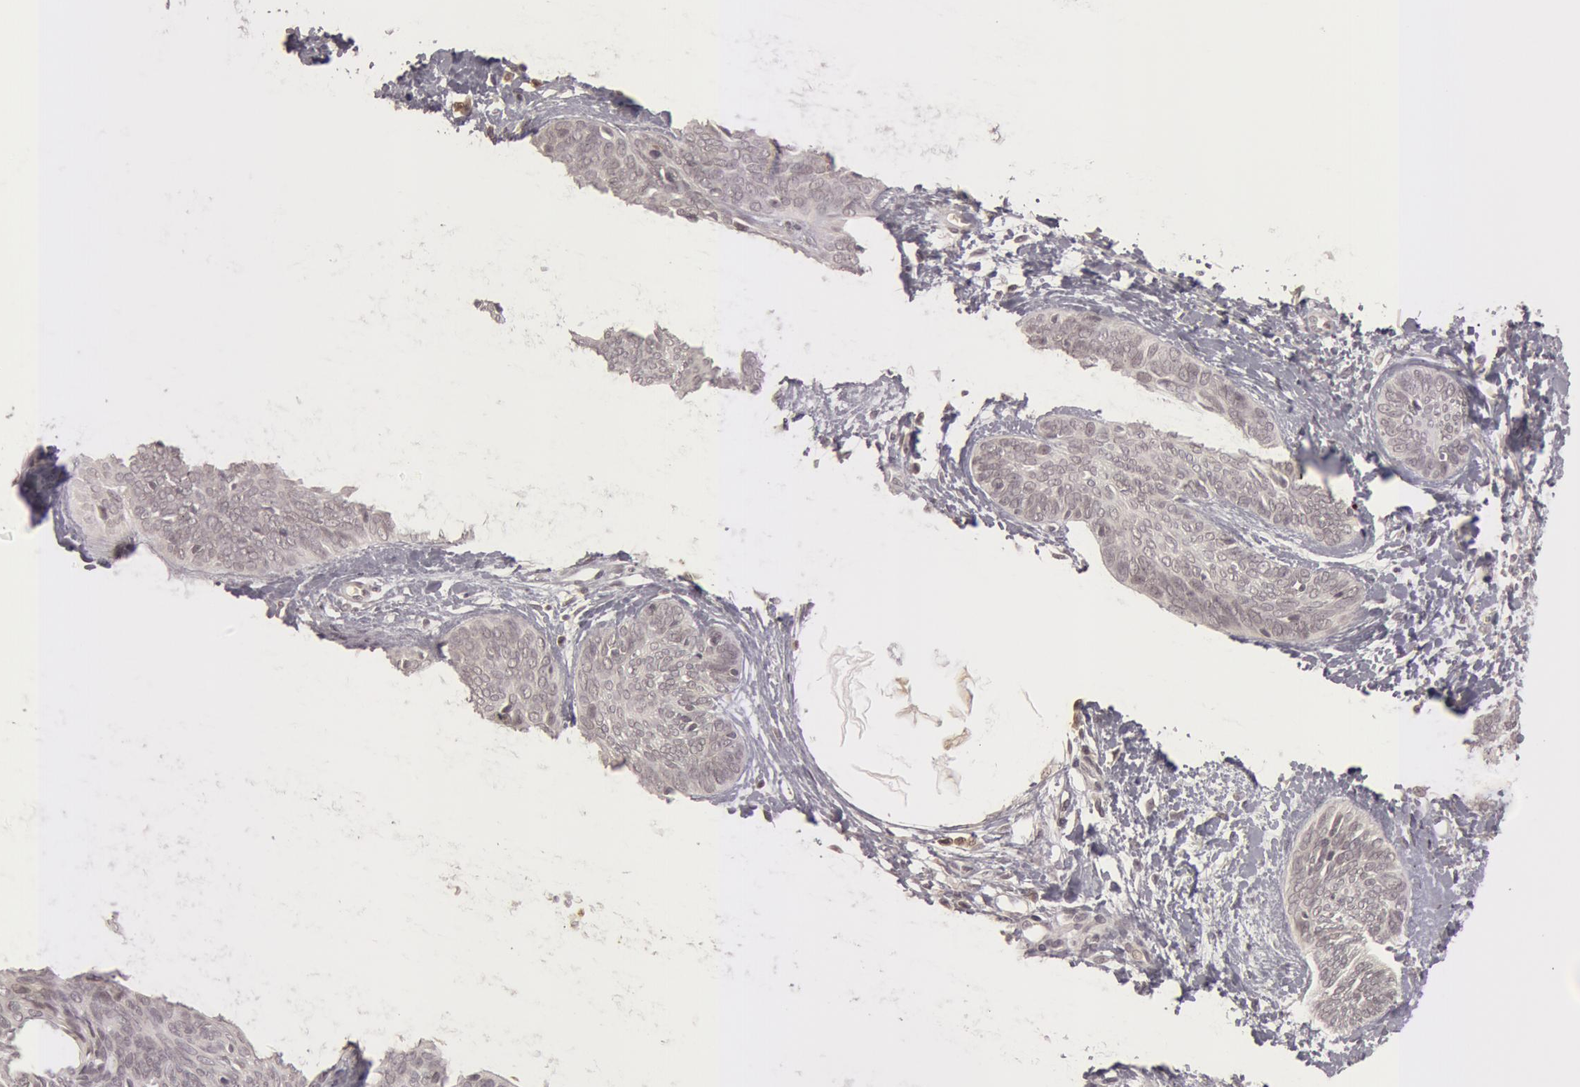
{"staining": {"intensity": "negative", "quantity": "none", "location": "none"}, "tissue": "skin cancer", "cell_type": "Tumor cells", "image_type": "cancer", "snomed": [{"axis": "morphology", "description": "Basal cell carcinoma"}, {"axis": "topography", "description": "Skin"}], "caption": "Skin cancer (basal cell carcinoma) stained for a protein using IHC reveals no positivity tumor cells.", "gene": "OASL", "patient": {"sex": "female", "age": 81}}